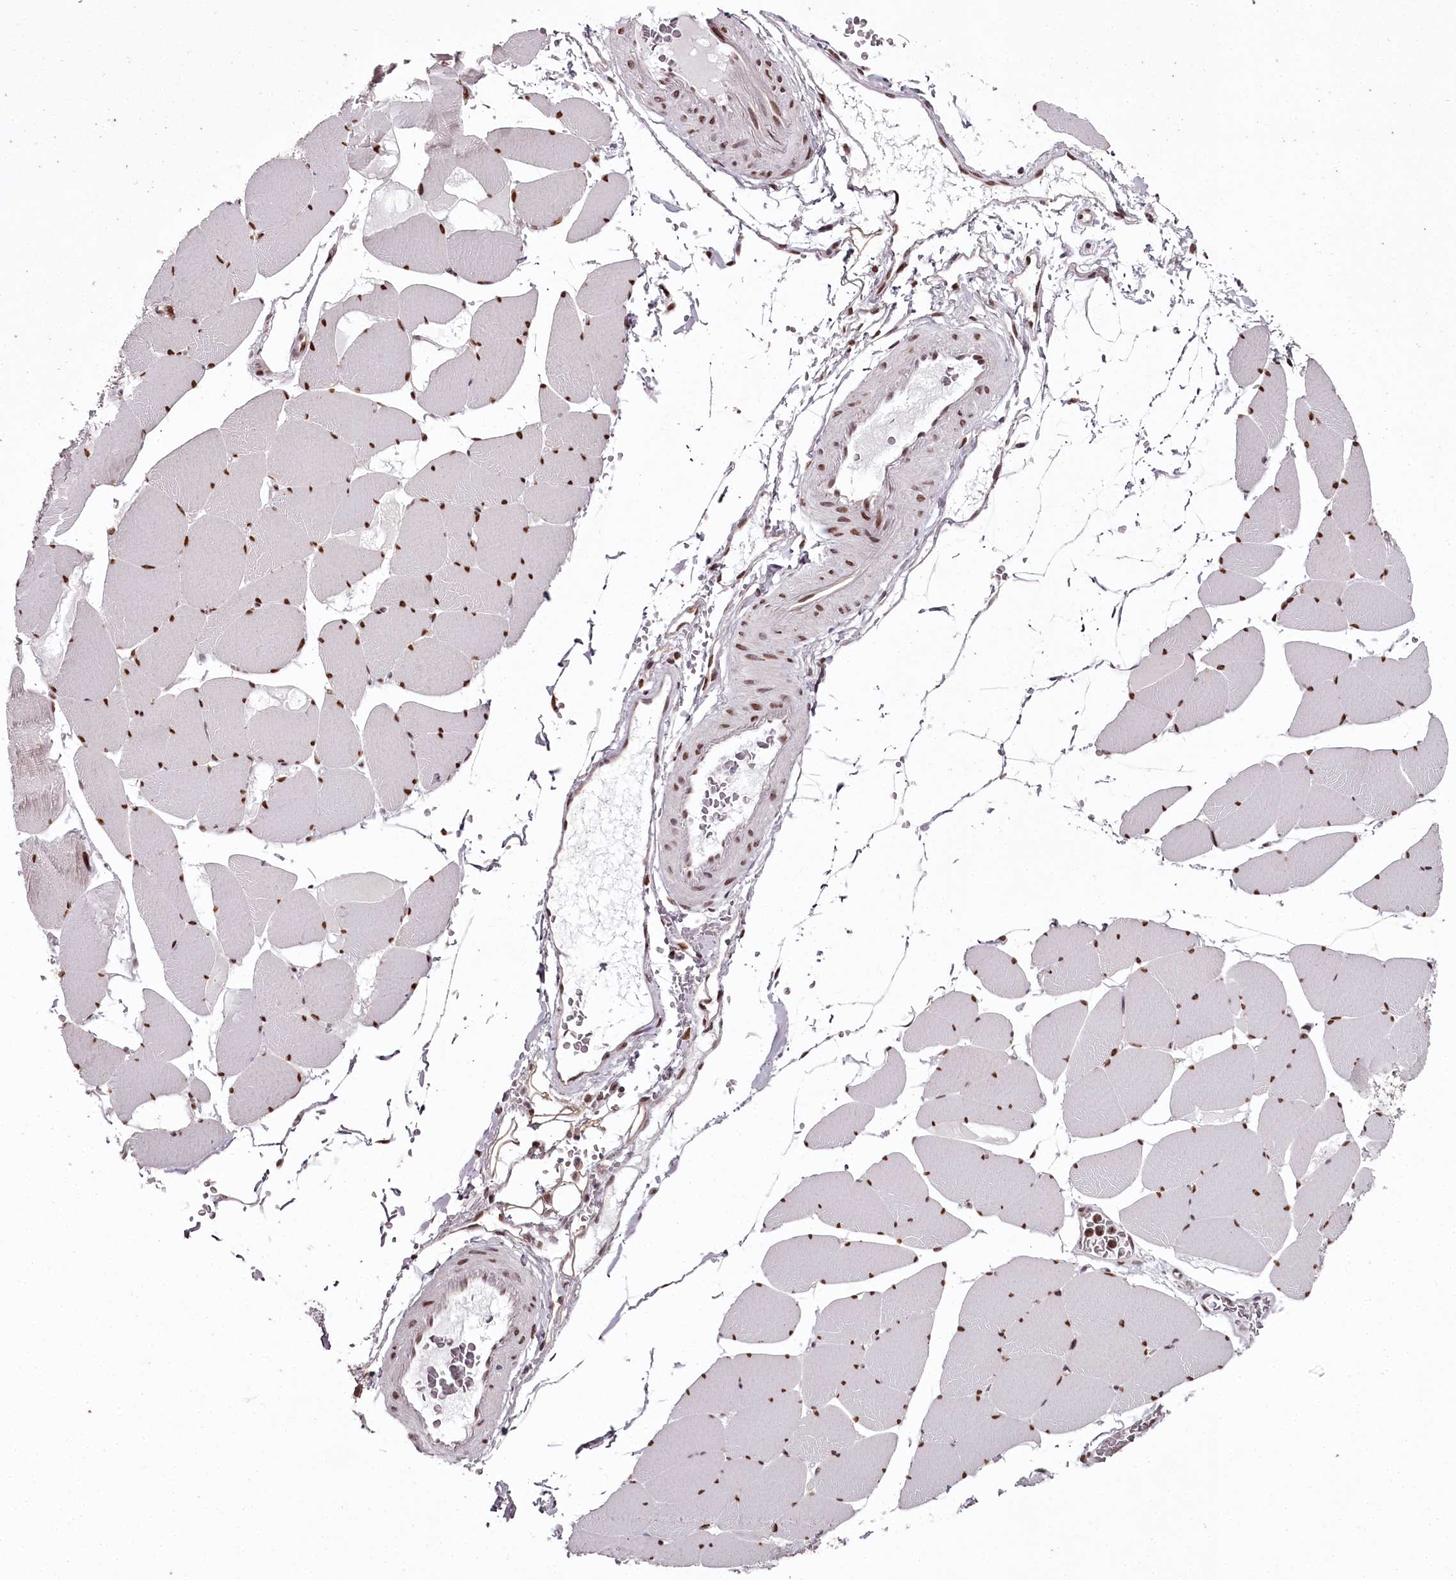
{"staining": {"intensity": "strong", "quantity": ">75%", "location": "nuclear"}, "tissue": "skeletal muscle", "cell_type": "Myocytes", "image_type": "normal", "snomed": [{"axis": "morphology", "description": "Normal tissue, NOS"}, {"axis": "topography", "description": "Skeletal muscle"}, {"axis": "topography", "description": "Head-Neck"}], "caption": "Skeletal muscle stained with DAB (3,3'-diaminobenzidine) IHC displays high levels of strong nuclear expression in approximately >75% of myocytes.", "gene": "PSPC1", "patient": {"sex": "male", "age": 66}}